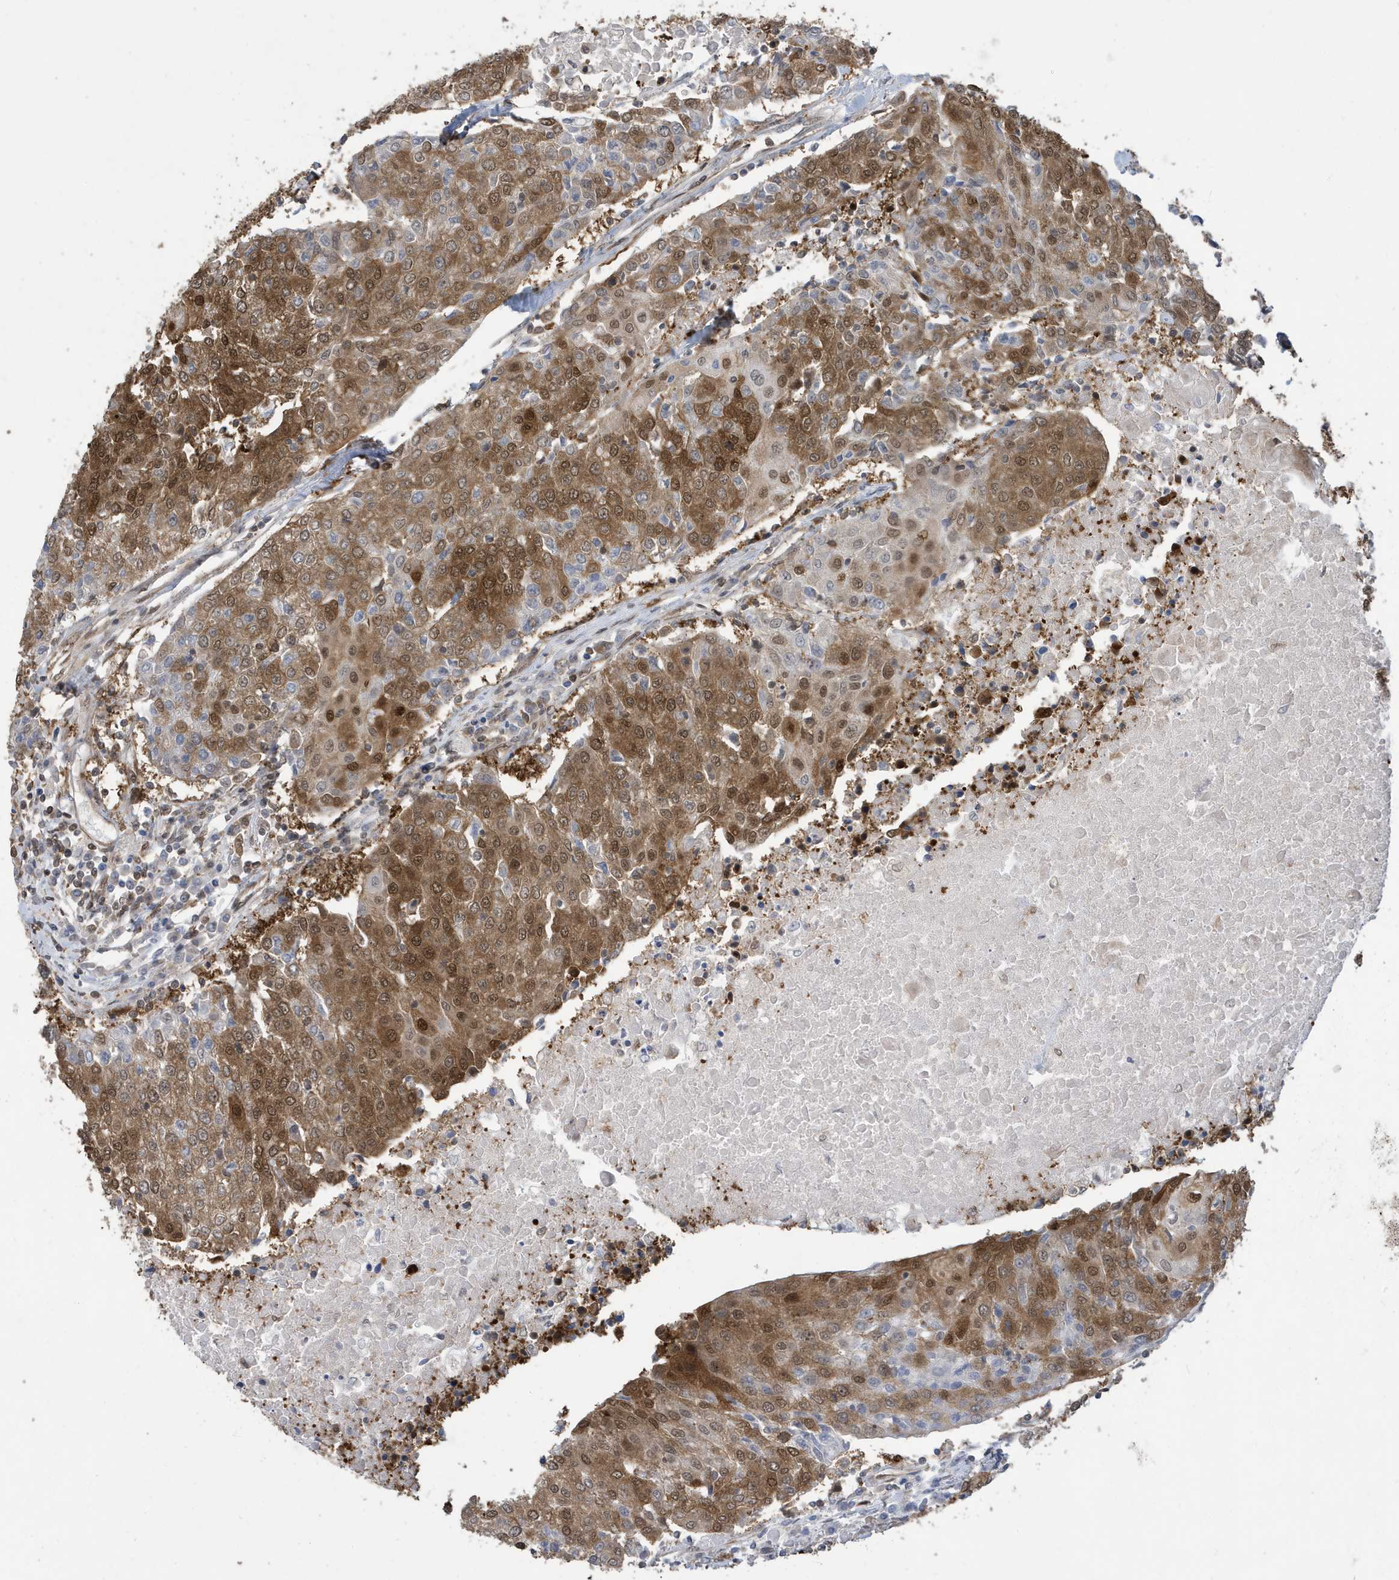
{"staining": {"intensity": "moderate", "quantity": ">75%", "location": "cytoplasmic/membranous,nuclear"}, "tissue": "urothelial cancer", "cell_type": "Tumor cells", "image_type": "cancer", "snomed": [{"axis": "morphology", "description": "Urothelial carcinoma, High grade"}, {"axis": "topography", "description": "Urinary bladder"}], "caption": "High-magnification brightfield microscopy of urothelial cancer stained with DAB (3,3'-diaminobenzidine) (brown) and counterstained with hematoxylin (blue). tumor cells exhibit moderate cytoplasmic/membranous and nuclear expression is seen in approximately>75% of cells.", "gene": "UBQLN1", "patient": {"sex": "female", "age": 85}}